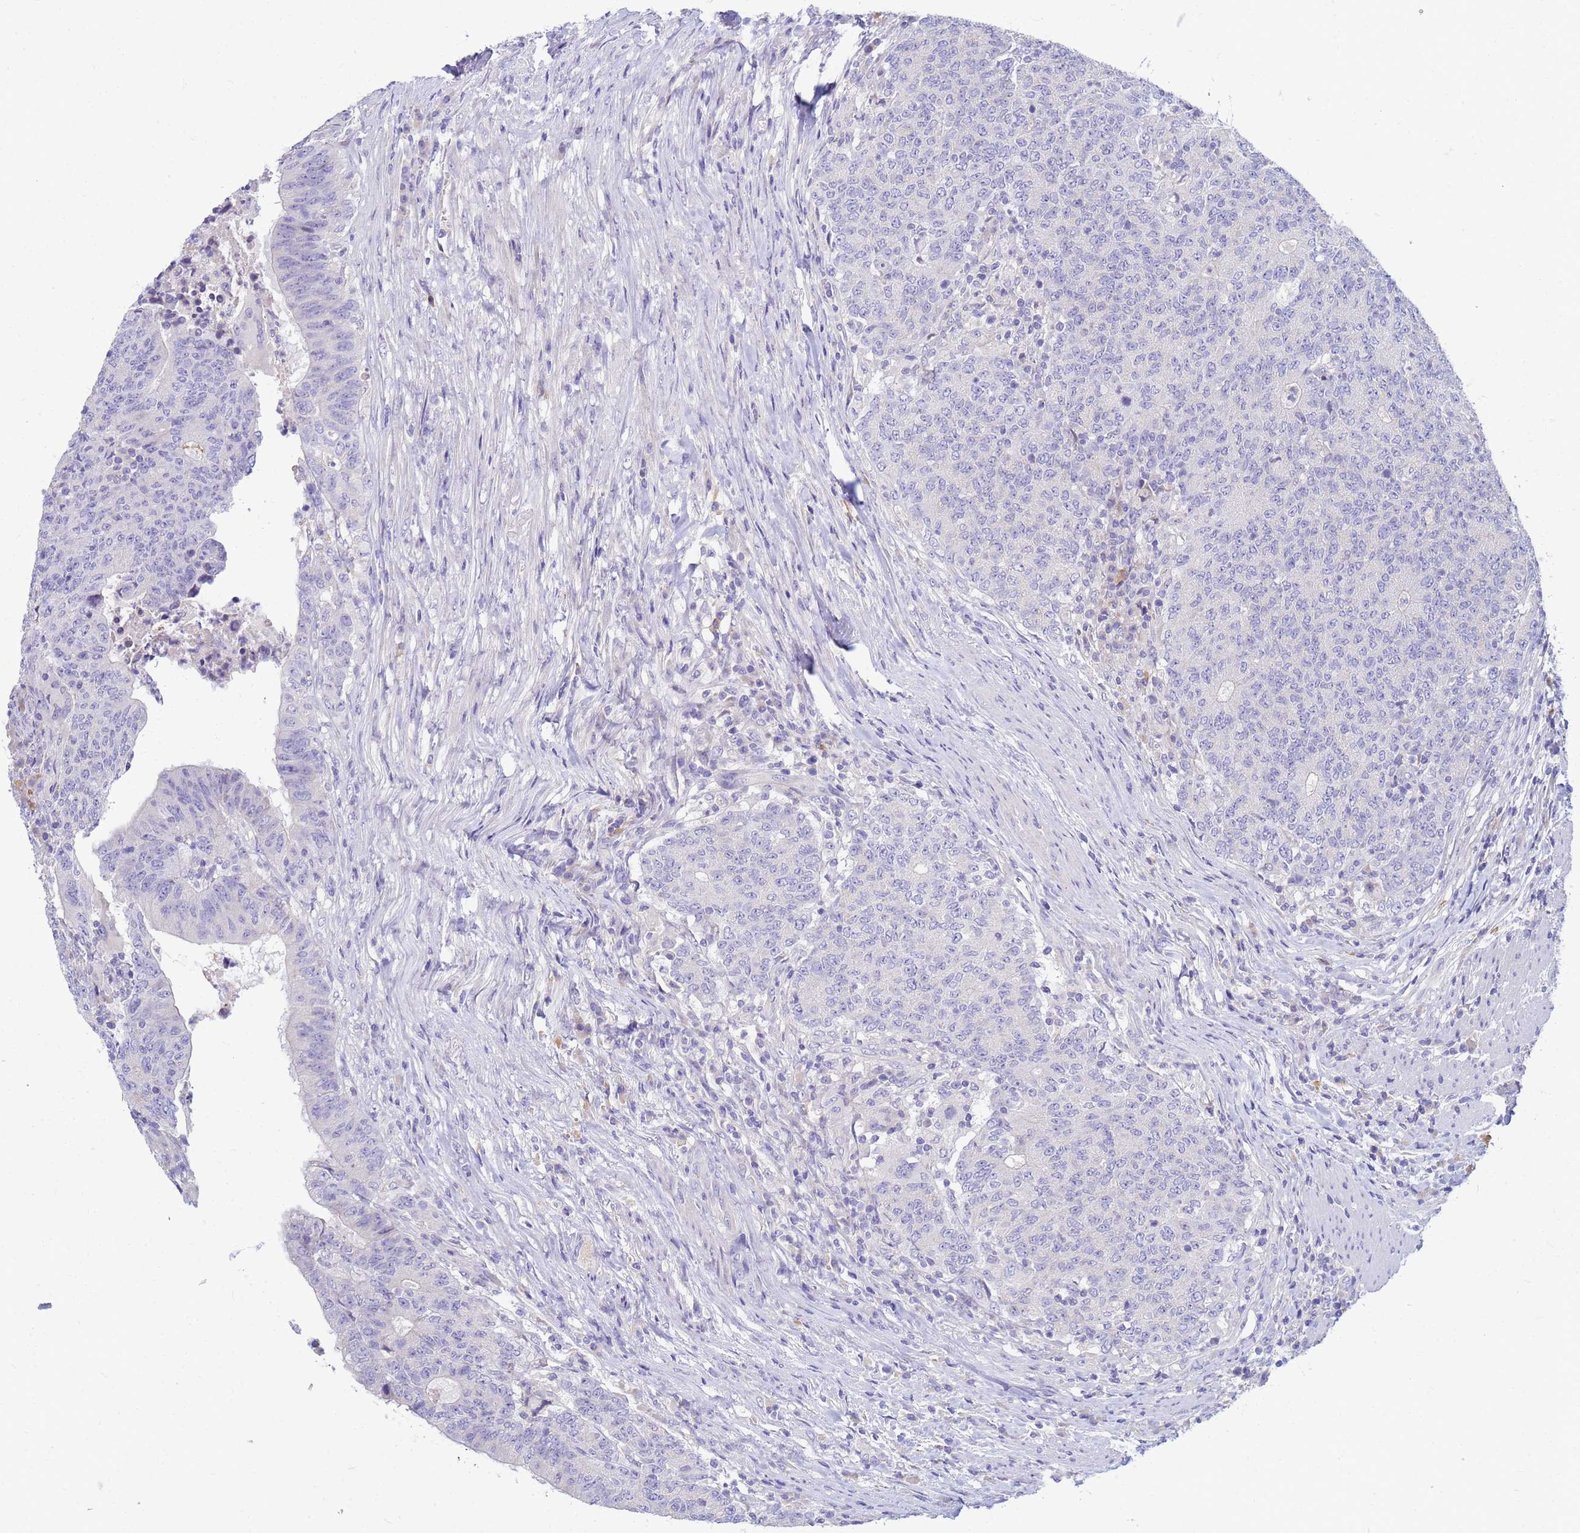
{"staining": {"intensity": "negative", "quantity": "none", "location": "none"}, "tissue": "colorectal cancer", "cell_type": "Tumor cells", "image_type": "cancer", "snomed": [{"axis": "morphology", "description": "Adenocarcinoma, NOS"}, {"axis": "topography", "description": "Colon"}], "caption": "Protein analysis of colorectal cancer demonstrates no significant expression in tumor cells.", "gene": "DPRX", "patient": {"sex": "female", "age": 75}}